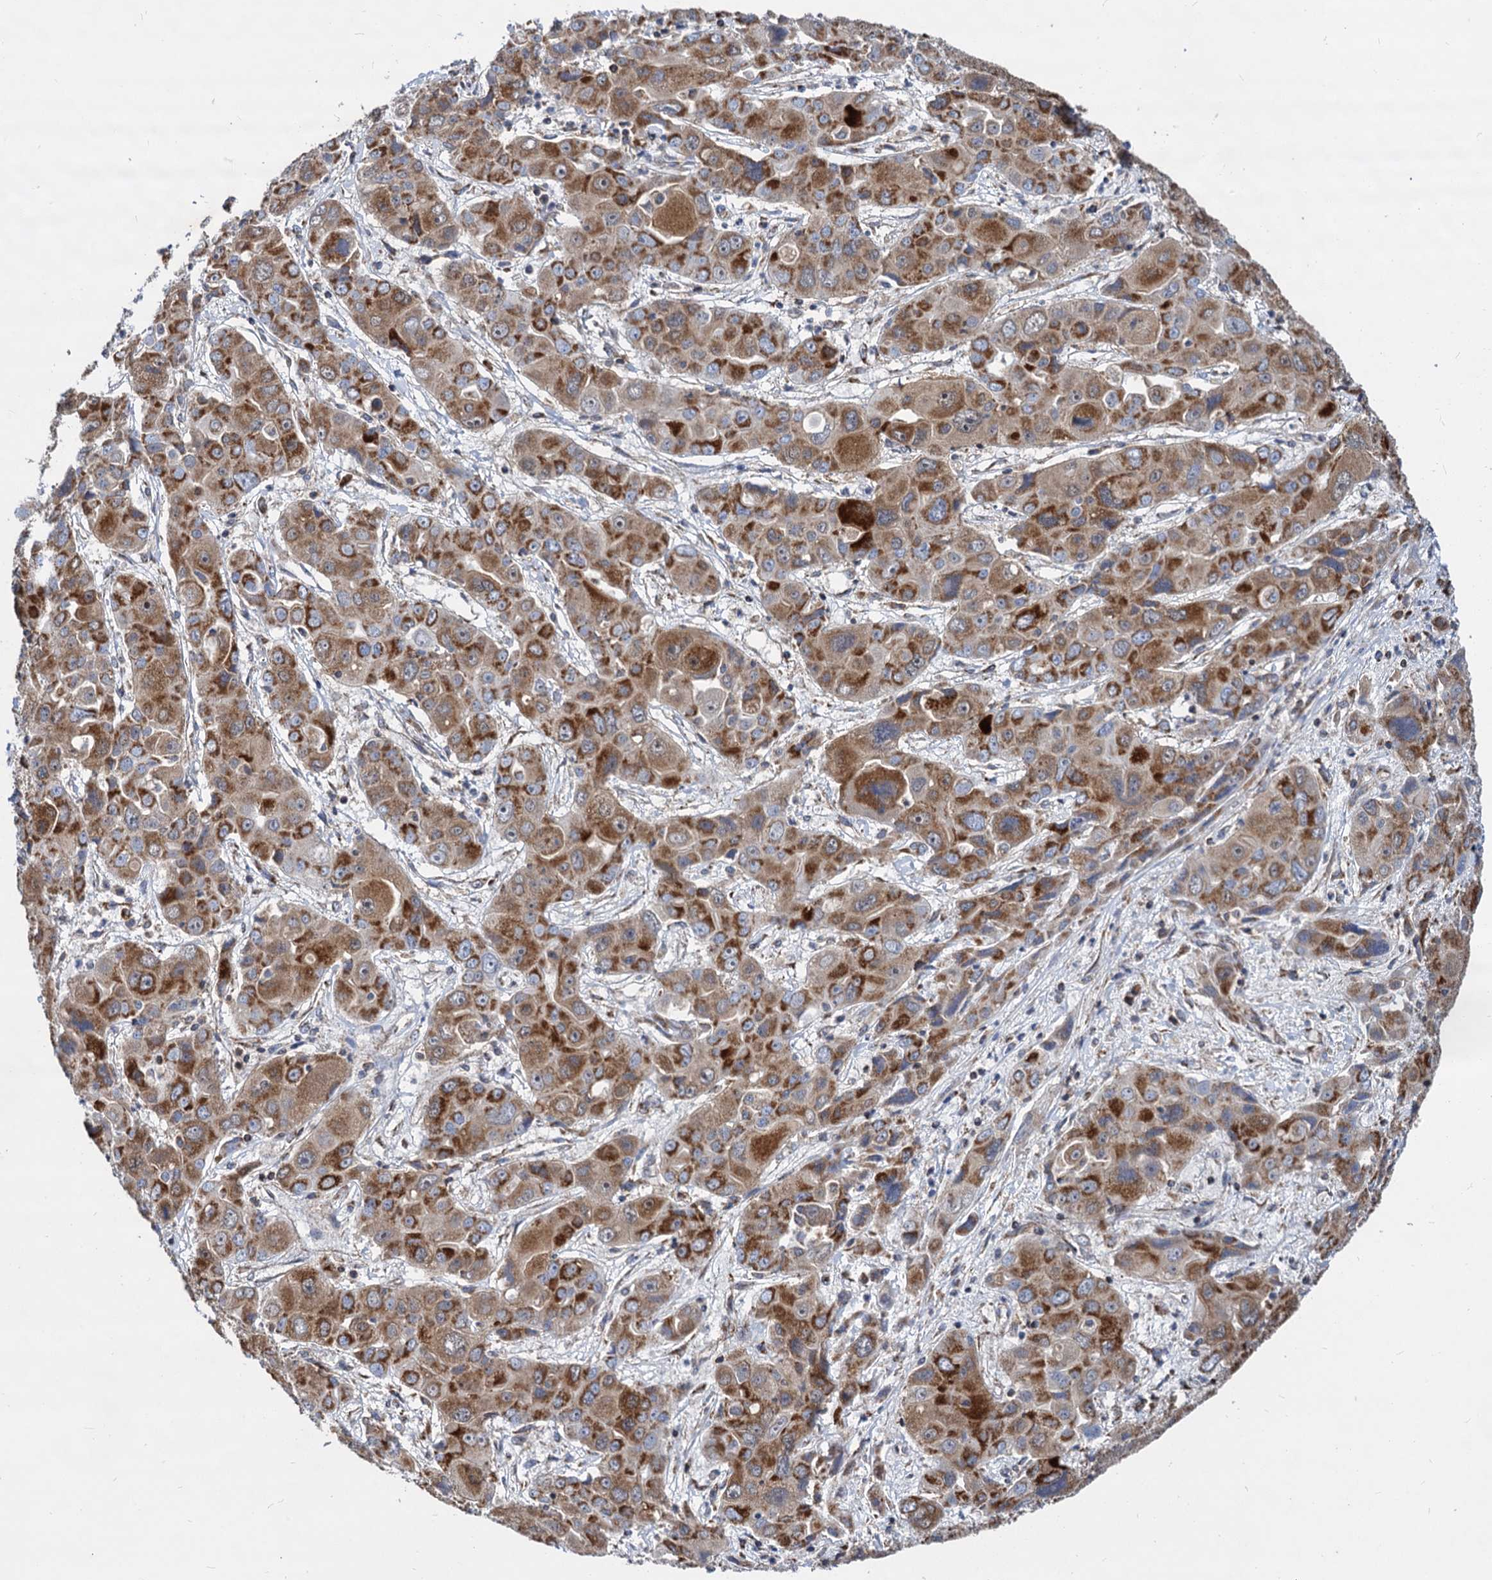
{"staining": {"intensity": "moderate", "quantity": ">75%", "location": "cytoplasmic/membranous"}, "tissue": "liver cancer", "cell_type": "Tumor cells", "image_type": "cancer", "snomed": [{"axis": "morphology", "description": "Cholangiocarcinoma"}, {"axis": "topography", "description": "Liver"}], "caption": "Tumor cells exhibit medium levels of moderate cytoplasmic/membranous positivity in about >75% of cells in human liver cancer (cholangiocarcinoma).", "gene": "TIMM10", "patient": {"sex": "male", "age": 67}}